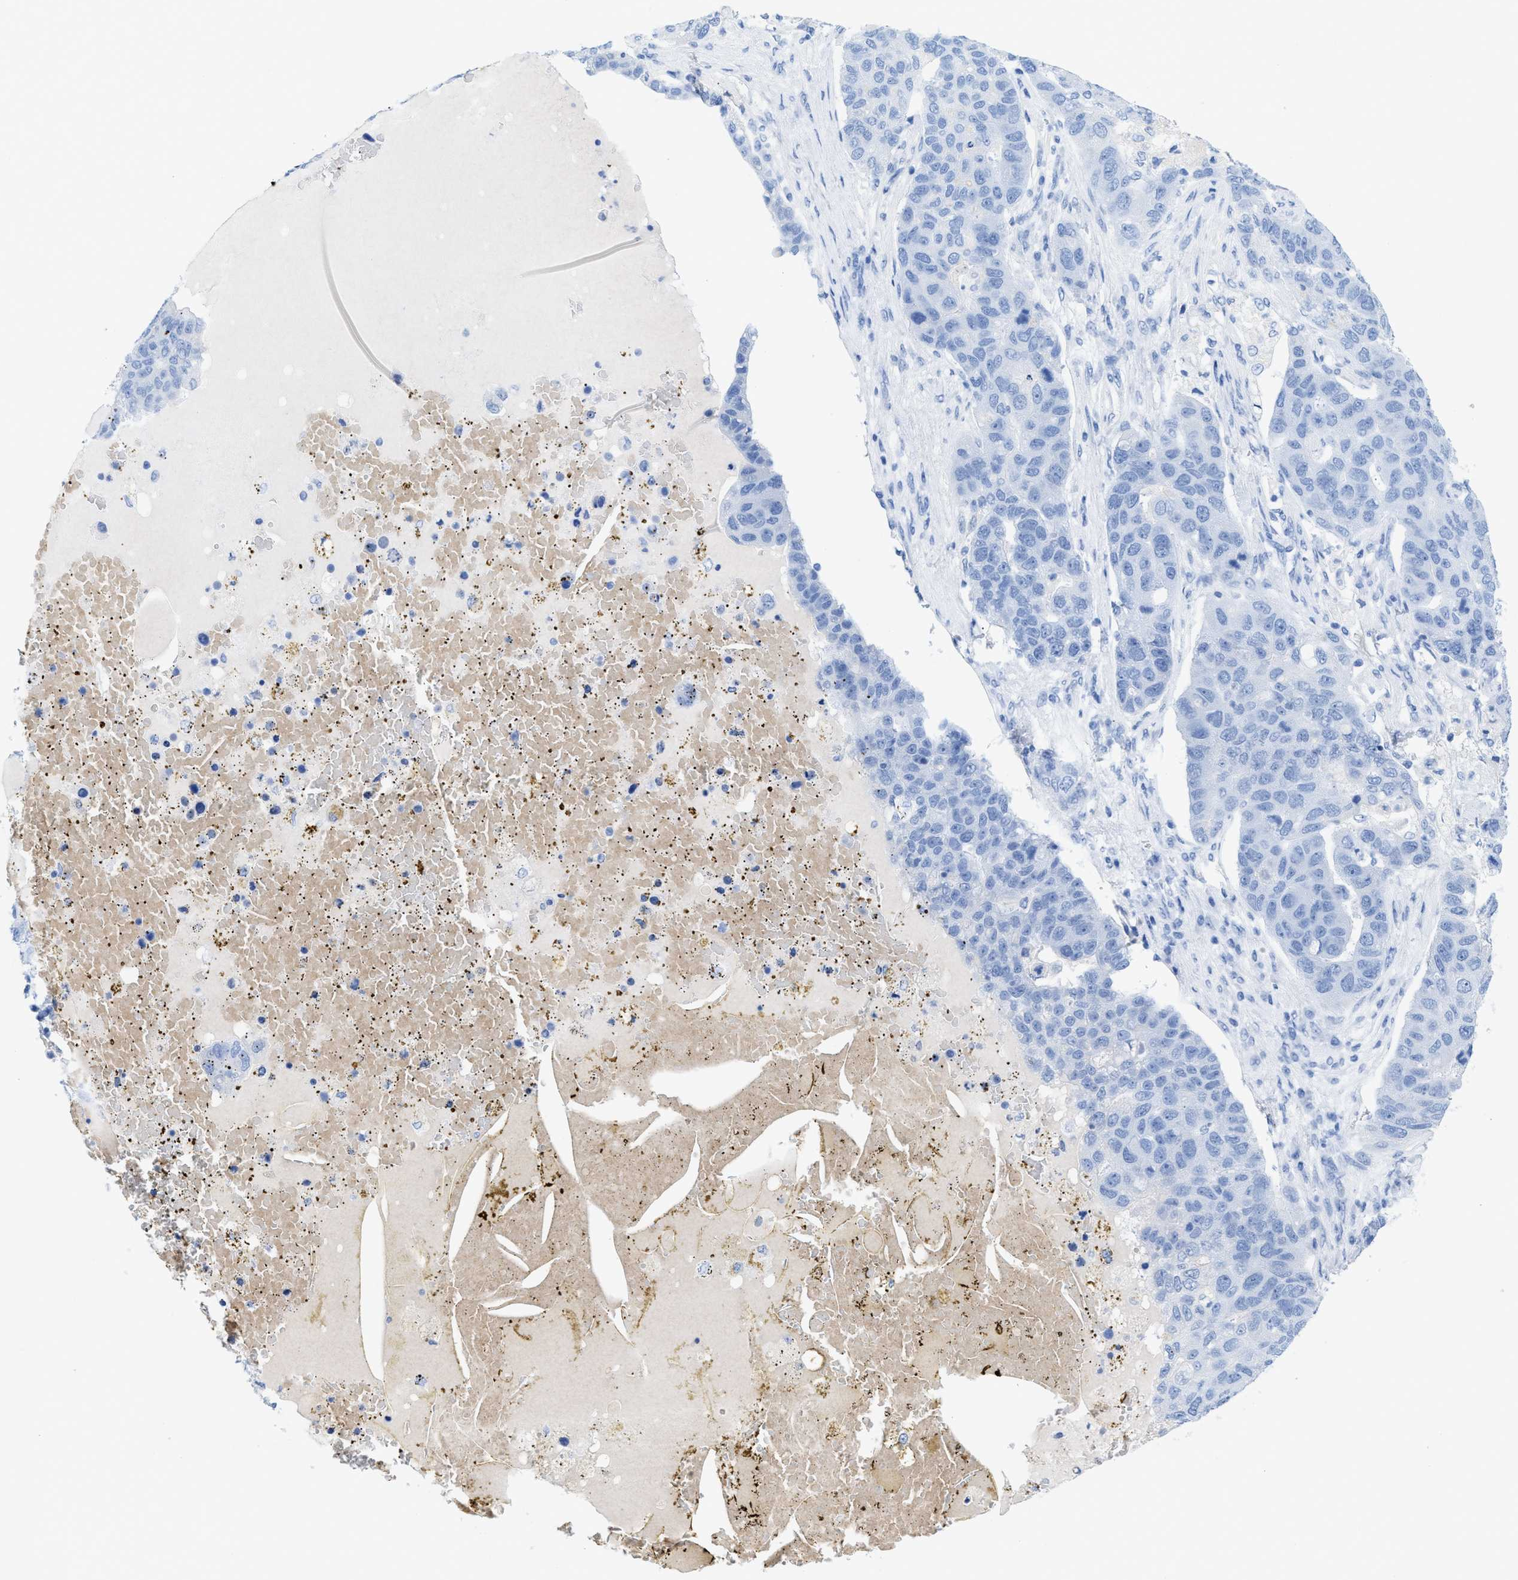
{"staining": {"intensity": "negative", "quantity": "none", "location": "none"}, "tissue": "pancreatic cancer", "cell_type": "Tumor cells", "image_type": "cancer", "snomed": [{"axis": "morphology", "description": "Adenocarcinoma, NOS"}, {"axis": "topography", "description": "Pancreas"}], "caption": "This is an IHC photomicrograph of human pancreatic cancer. There is no staining in tumor cells.", "gene": "ANKFN1", "patient": {"sex": "female", "age": 61}}